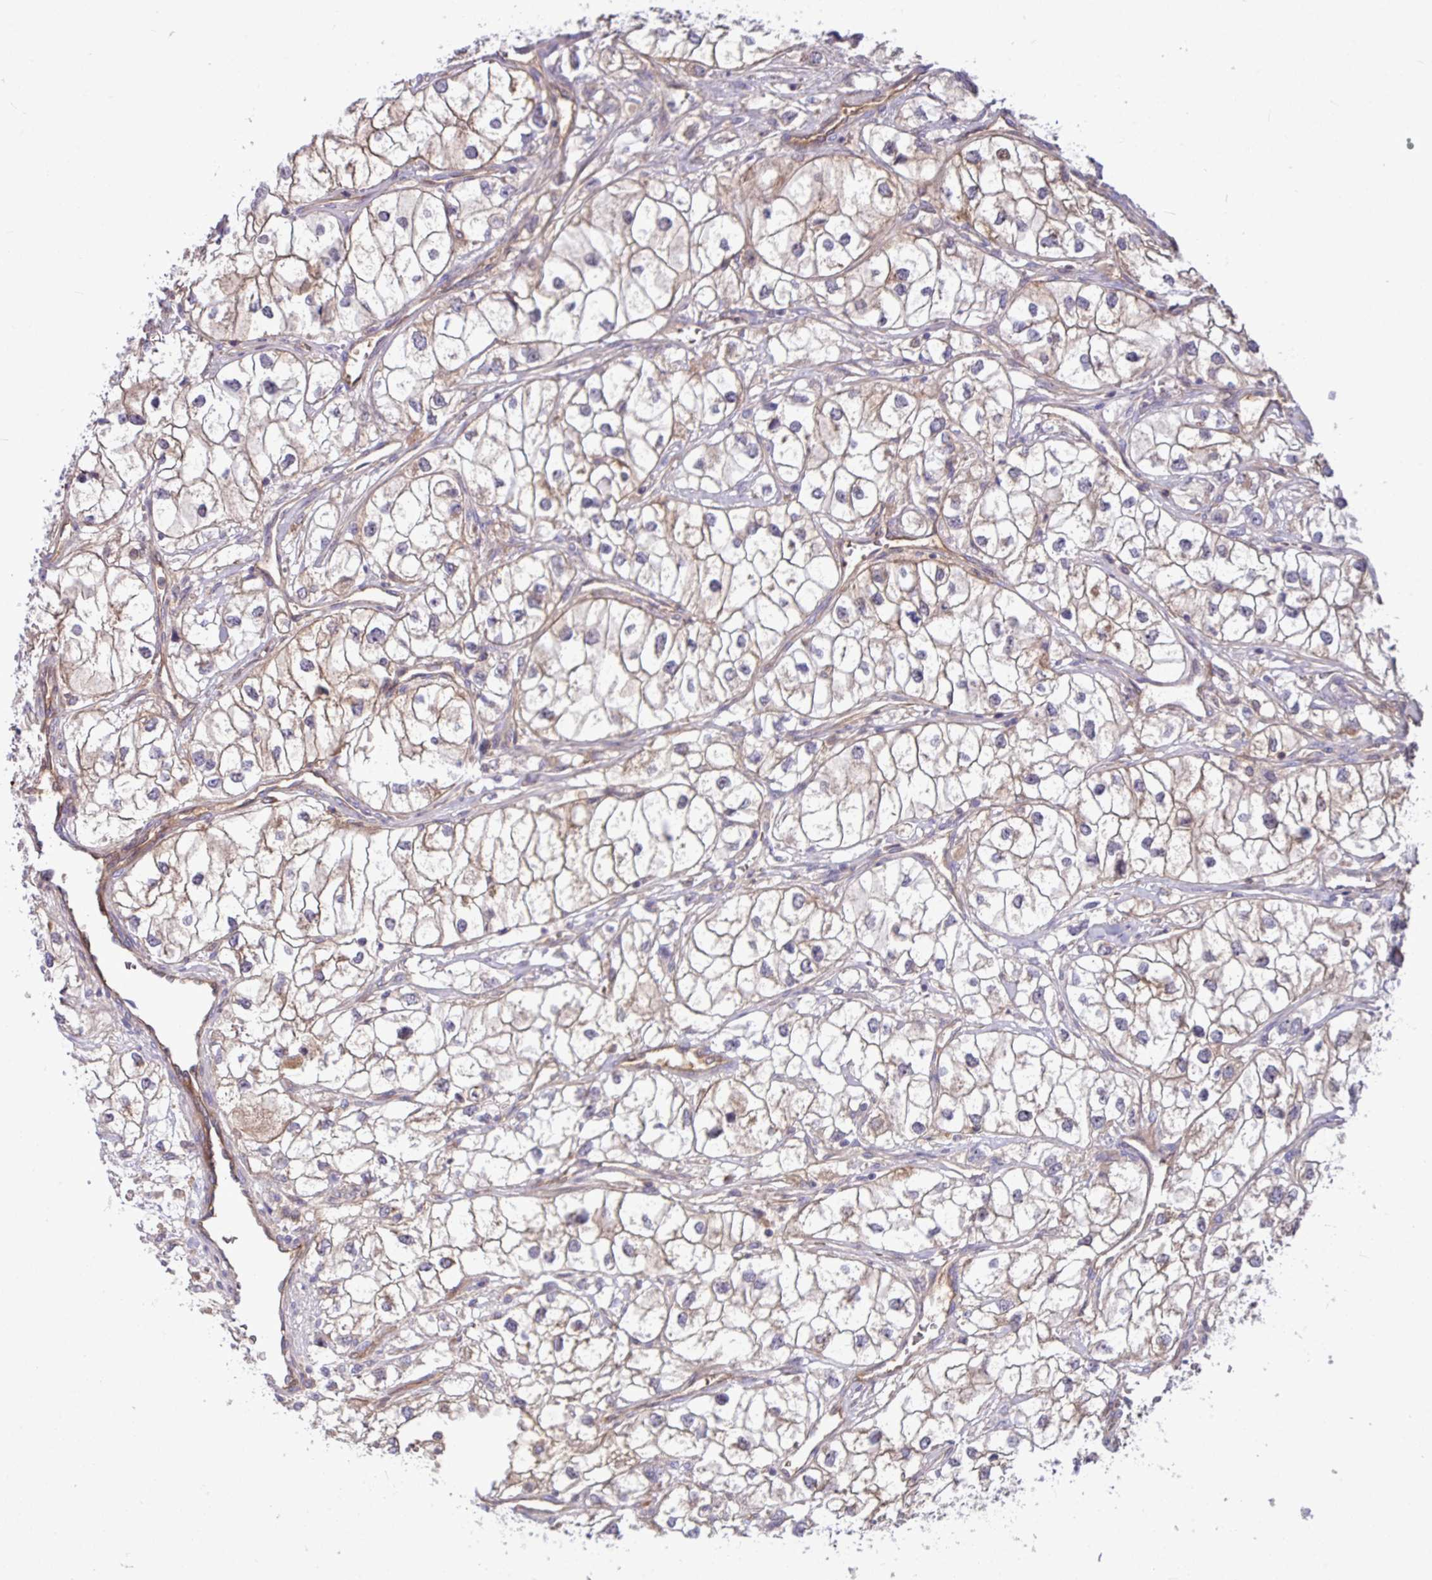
{"staining": {"intensity": "weak", "quantity": "25%-75%", "location": "cytoplasmic/membranous"}, "tissue": "renal cancer", "cell_type": "Tumor cells", "image_type": "cancer", "snomed": [{"axis": "morphology", "description": "Adenocarcinoma, NOS"}, {"axis": "topography", "description": "Kidney"}], "caption": "Tumor cells show low levels of weak cytoplasmic/membranous expression in about 25%-75% of cells in human adenocarcinoma (renal).", "gene": "B4GALNT4", "patient": {"sex": "male", "age": 59}}